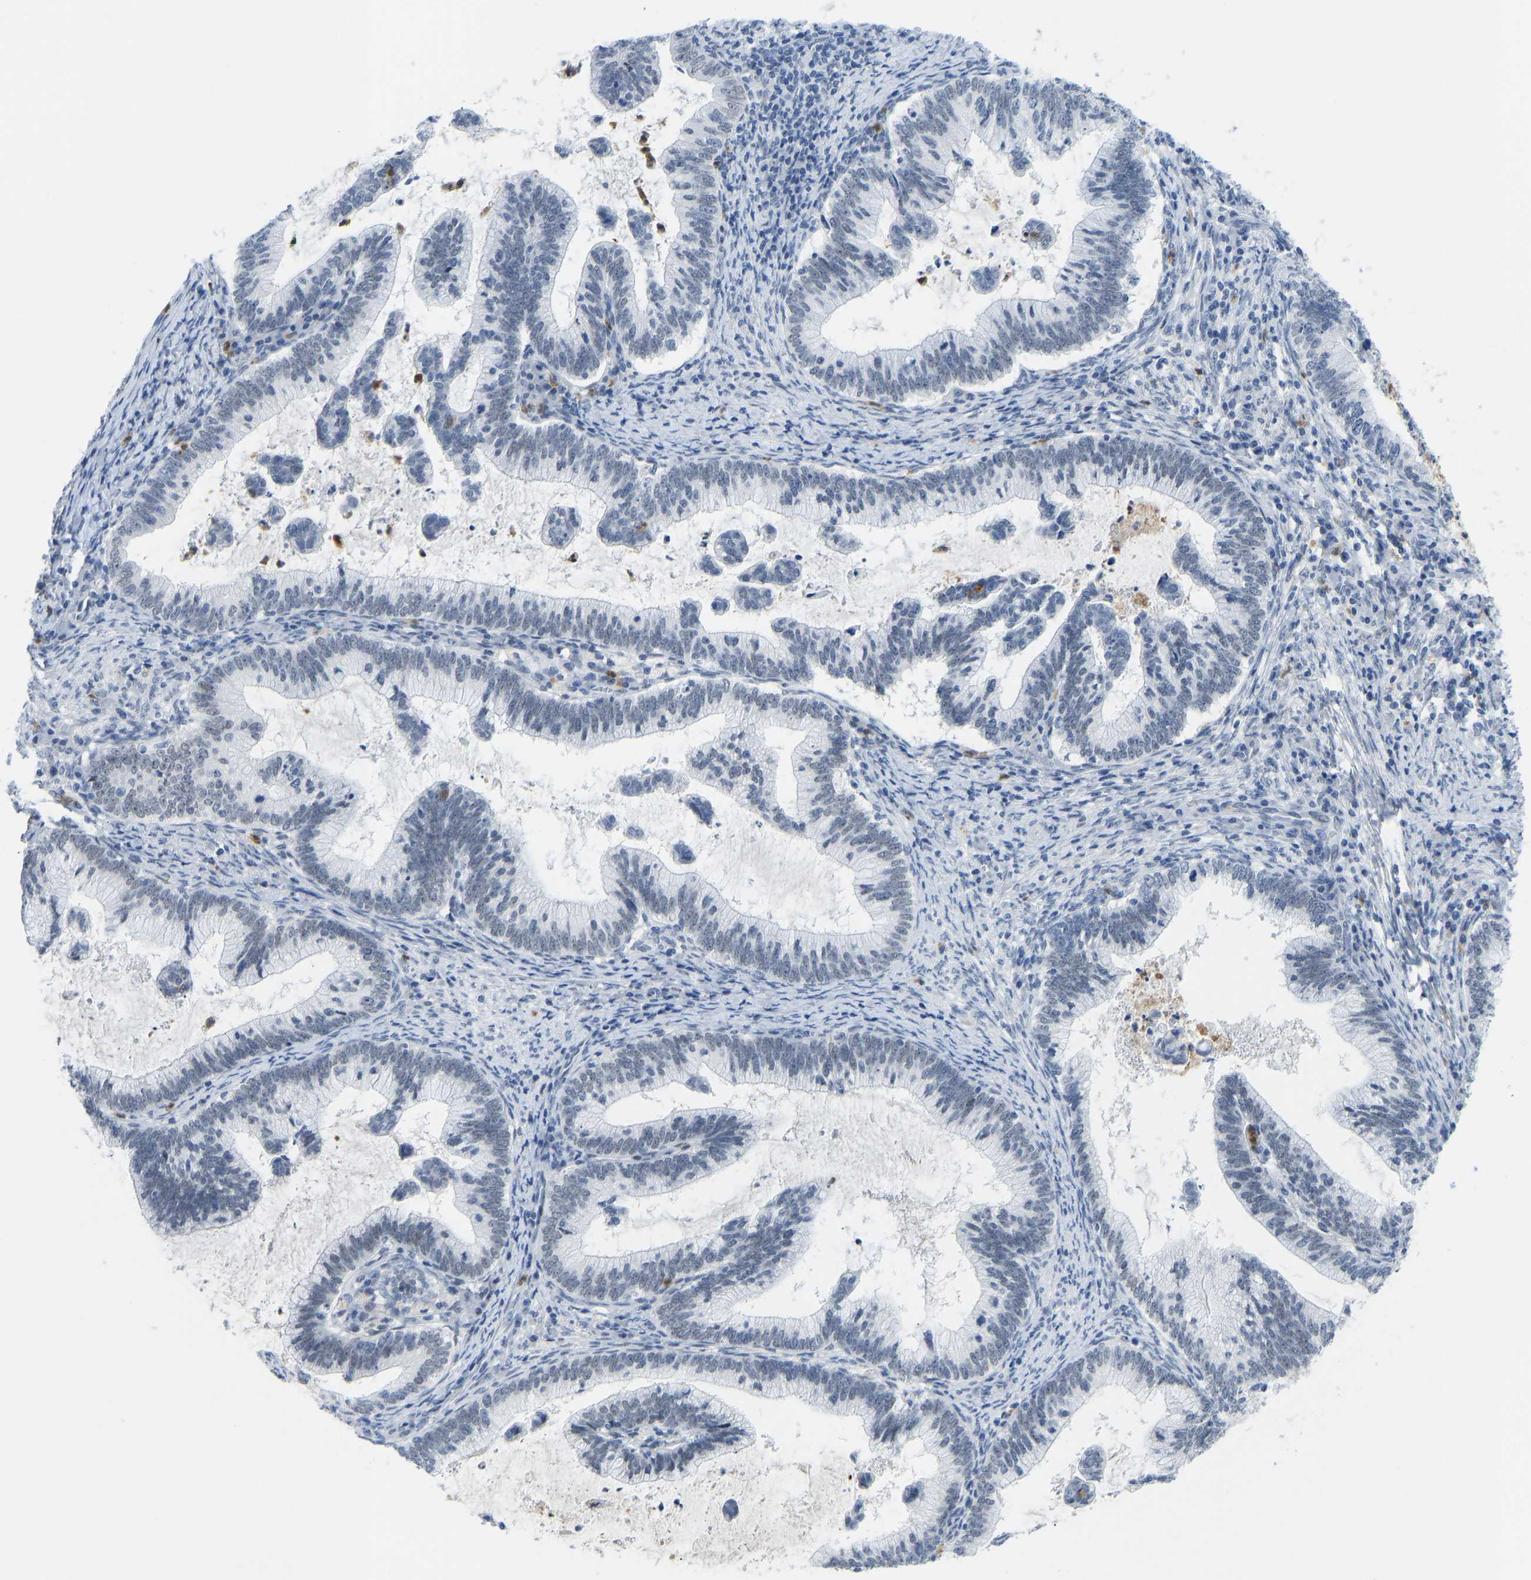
{"staining": {"intensity": "negative", "quantity": "none", "location": "none"}, "tissue": "cervical cancer", "cell_type": "Tumor cells", "image_type": "cancer", "snomed": [{"axis": "morphology", "description": "Adenocarcinoma, NOS"}, {"axis": "topography", "description": "Cervix"}], "caption": "The micrograph demonstrates no staining of tumor cells in cervical cancer (adenocarcinoma).", "gene": "TXNDC2", "patient": {"sex": "female", "age": 36}}